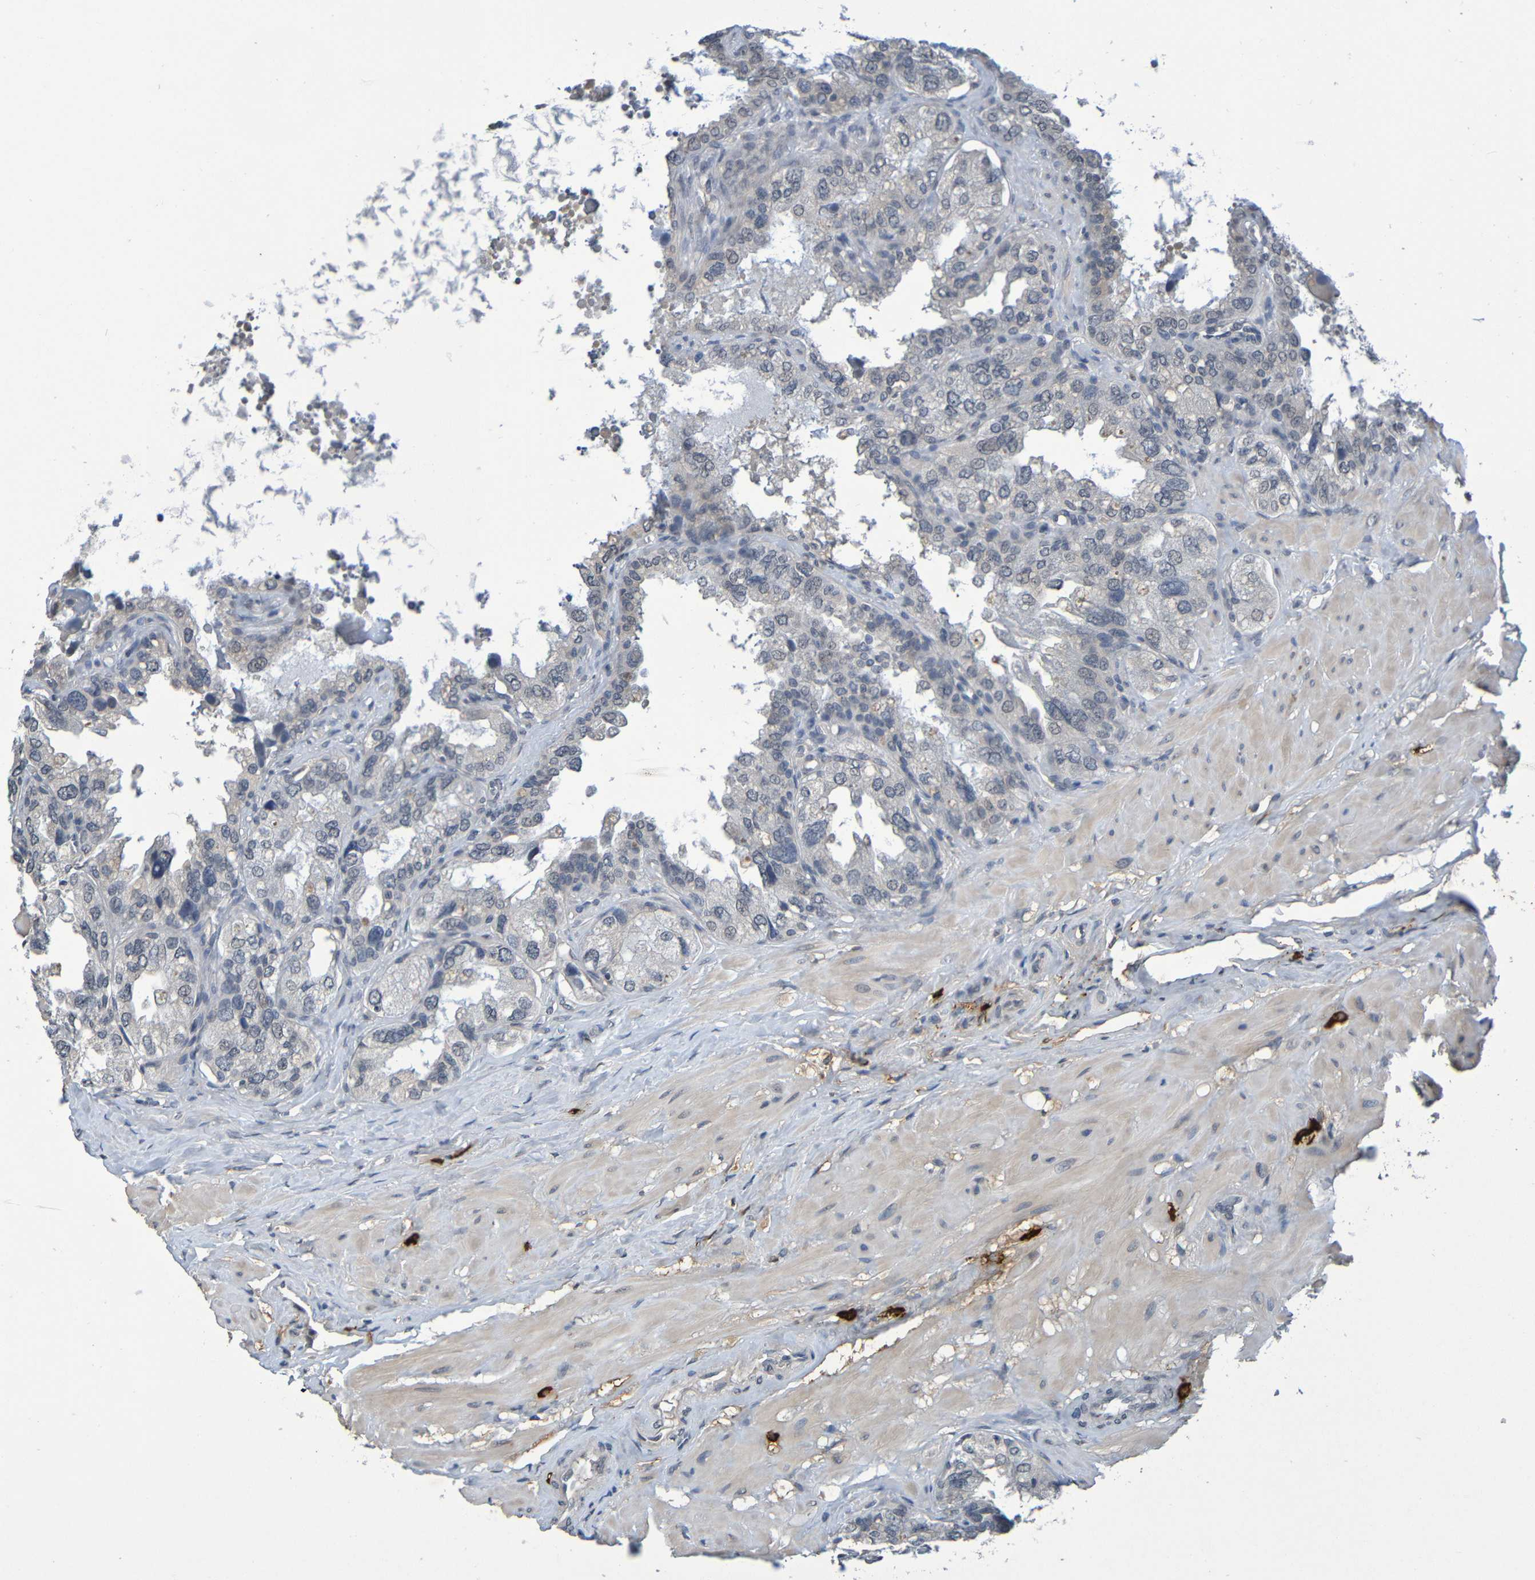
{"staining": {"intensity": "negative", "quantity": "none", "location": "none"}, "tissue": "seminal vesicle", "cell_type": "Glandular cells", "image_type": "normal", "snomed": [{"axis": "morphology", "description": "Normal tissue, NOS"}, {"axis": "topography", "description": "Seminal veicle"}], "caption": "Immunohistochemistry micrograph of benign seminal vesicle: human seminal vesicle stained with DAB displays no significant protein expression in glandular cells.", "gene": "C3AR1", "patient": {"sex": "male", "age": 68}}